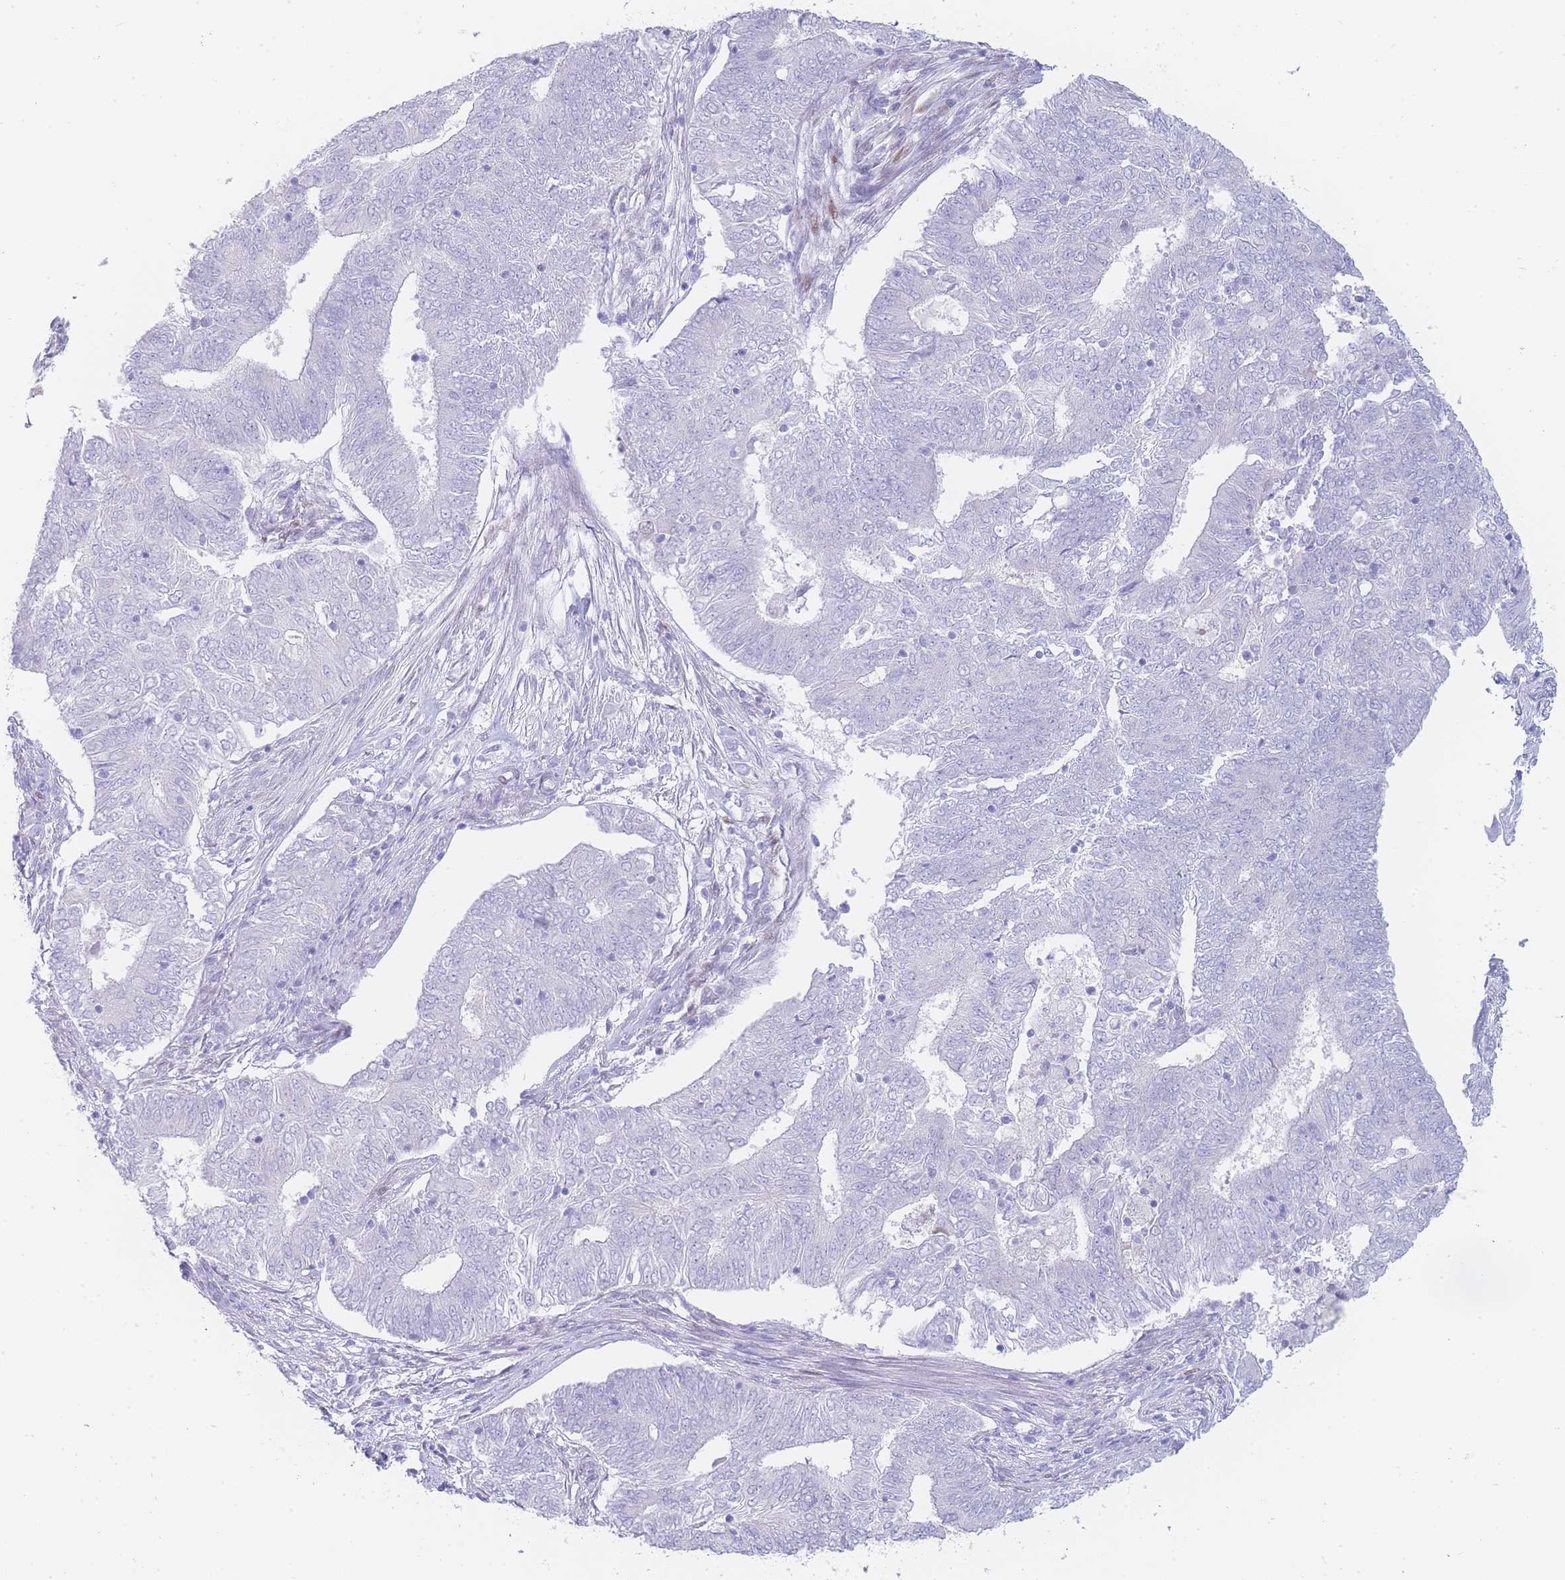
{"staining": {"intensity": "negative", "quantity": "none", "location": "none"}, "tissue": "endometrial cancer", "cell_type": "Tumor cells", "image_type": "cancer", "snomed": [{"axis": "morphology", "description": "Adenocarcinoma, NOS"}, {"axis": "topography", "description": "Endometrium"}], "caption": "Tumor cells show no significant protein staining in endometrial cancer (adenocarcinoma). (IHC, brightfield microscopy, high magnification).", "gene": "PSMB5", "patient": {"sex": "female", "age": 62}}